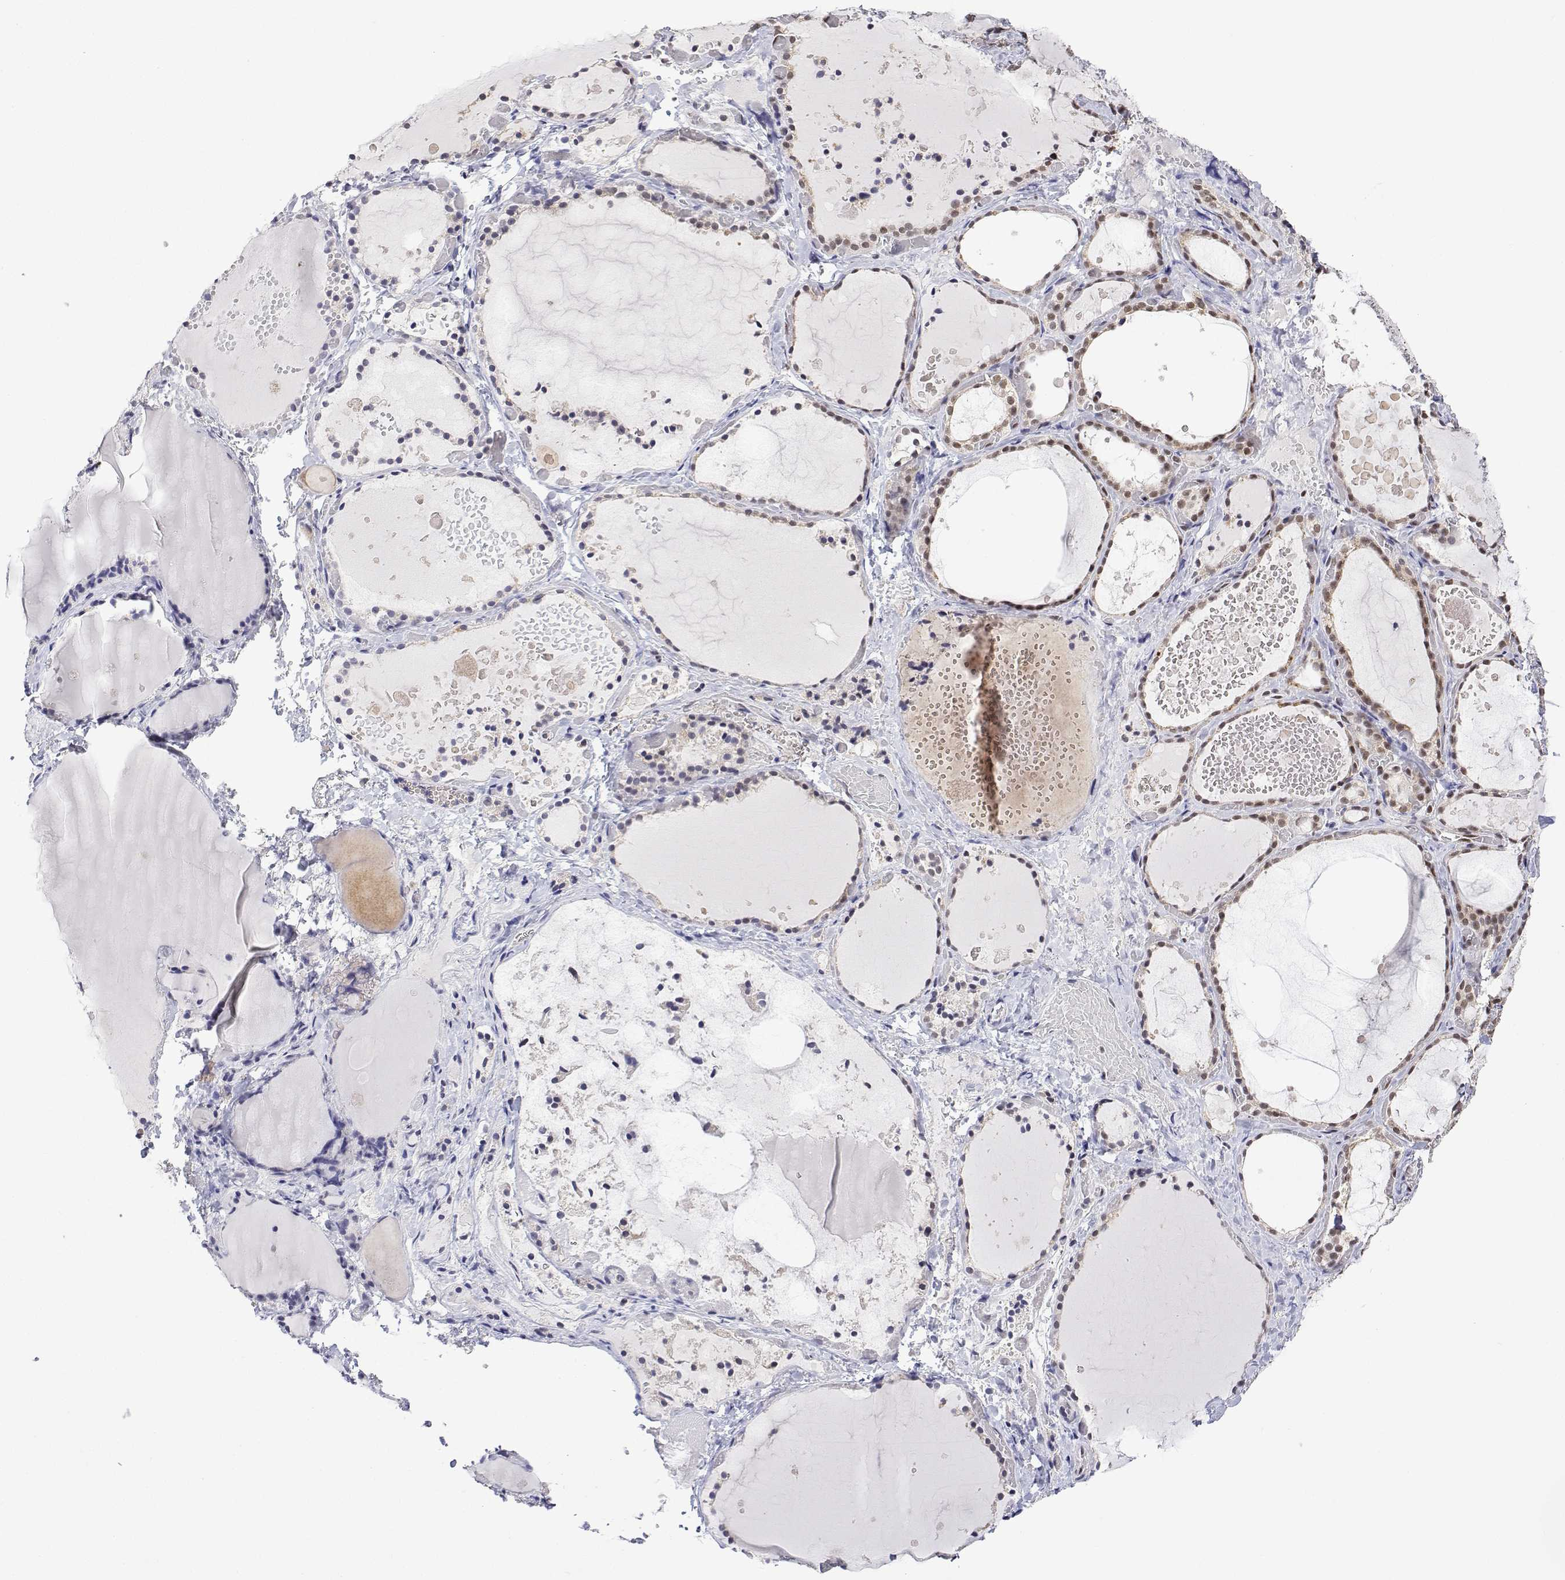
{"staining": {"intensity": "moderate", "quantity": "25%-75%", "location": "nuclear"}, "tissue": "thyroid gland", "cell_type": "Glandular cells", "image_type": "normal", "snomed": [{"axis": "morphology", "description": "Normal tissue, NOS"}, {"axis": "topography", "description": "Thyroid gland"}], "caption": "Glandular cells exhibit medium levels of moderate nuclear staining in about 25%-75% of cells in unremarkable thyroid gland.", "gene": "ADAR", "patient": {"sex": "female", "age": 56}}